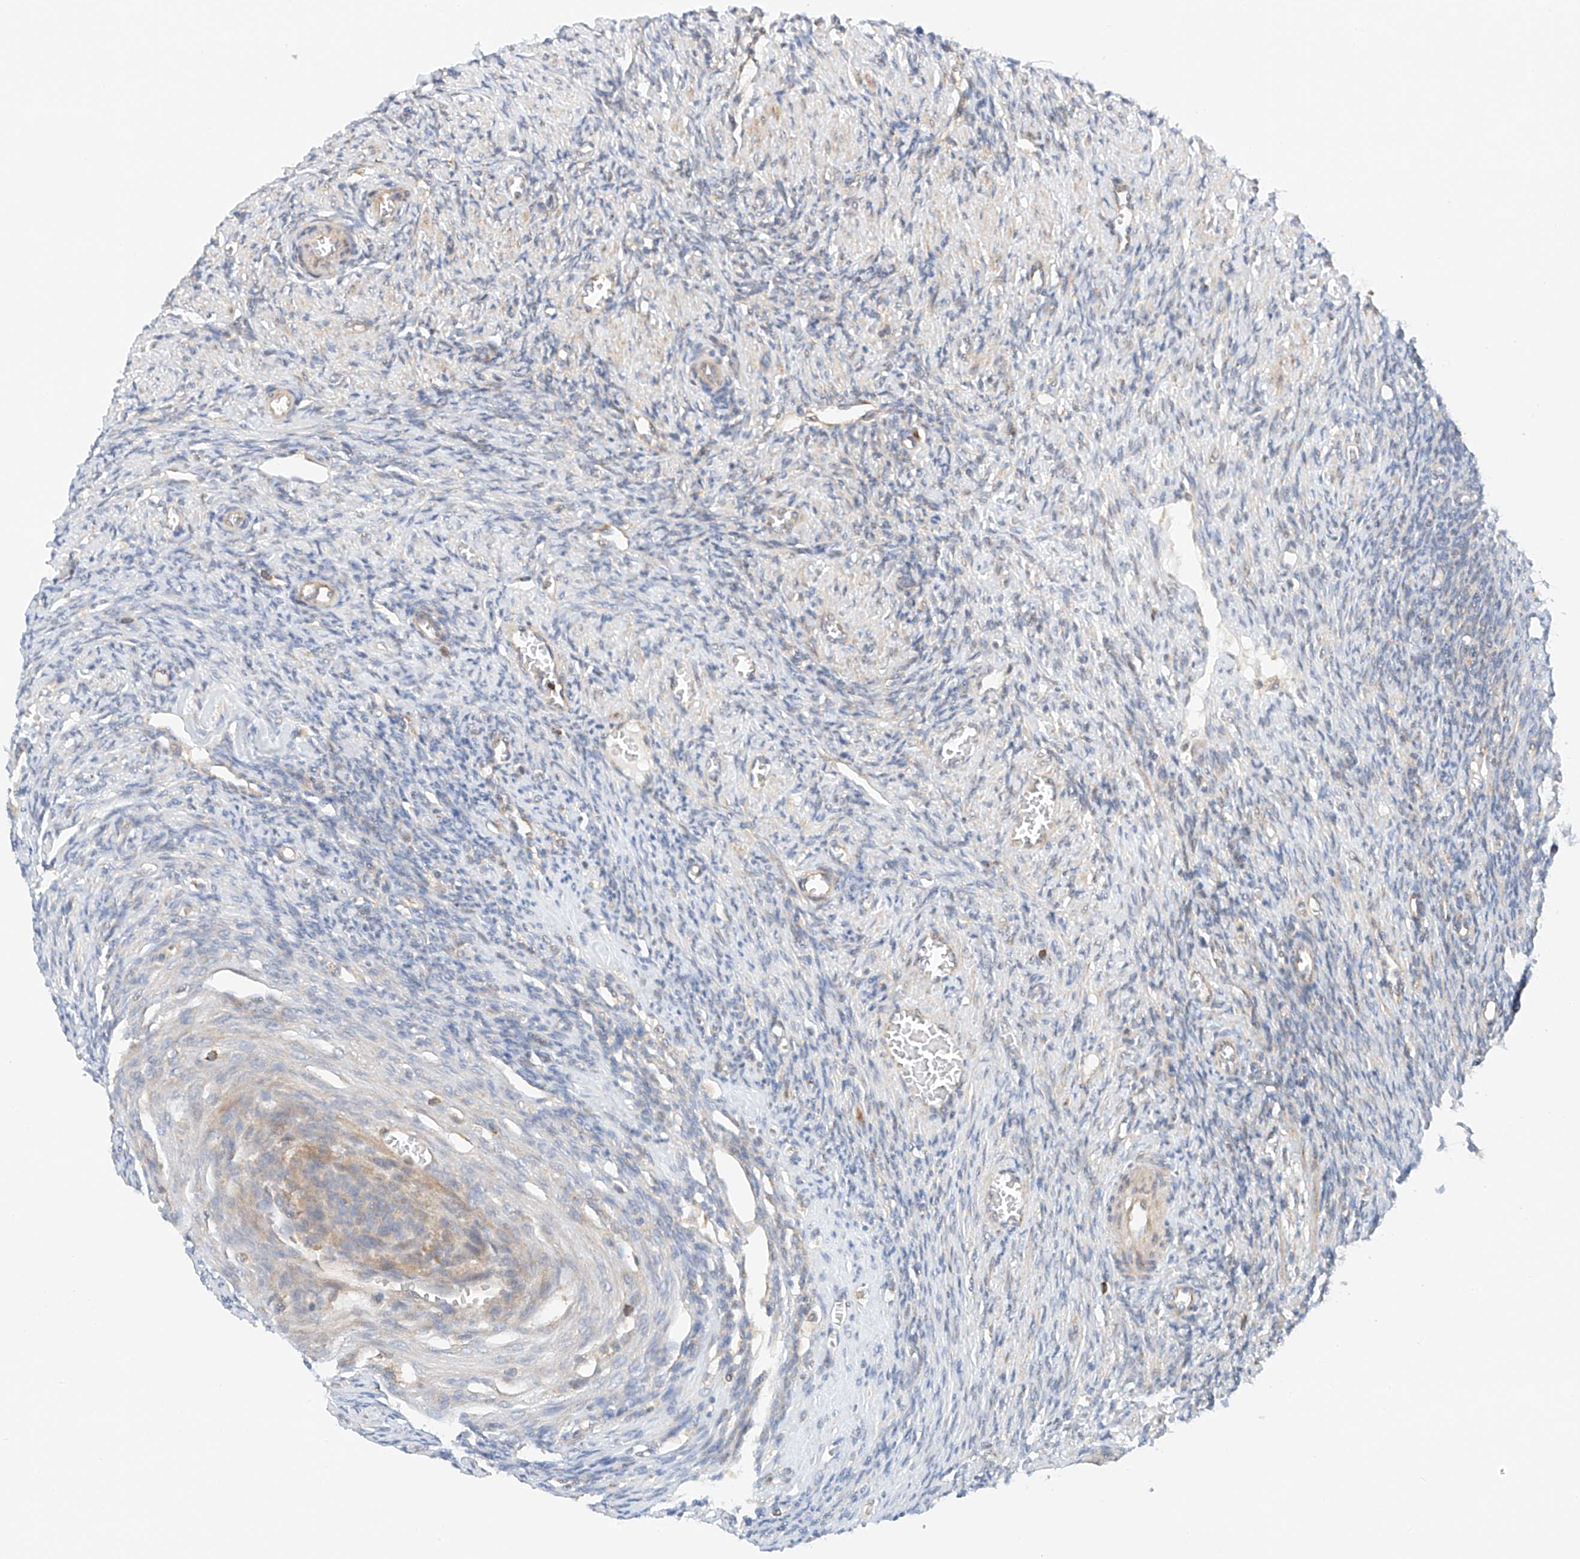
{"staining": {"intensity": "negative", "quantity": "none", "location": "none"}, "tissue": "ovary", "cell_type": "Ovarian stroma cells", "image_type": "normal", "snomed": [{"axis": "morphology", "description": "Normal tissue, NOS"}, {"axis": "topography", "description": "Ovary"}], "caption": "DAB (3,3'-diaminobenzidine) immunohistochemical staining of benign ovary demonstrates no significant positivity in ovarian stroma cells. (Brightfield microscopy of DAB (3,3'-diaminobenzidine) IHC at high magnification).", "gene": "MFN2", "patient": {"sex": "female", "age": 27}}